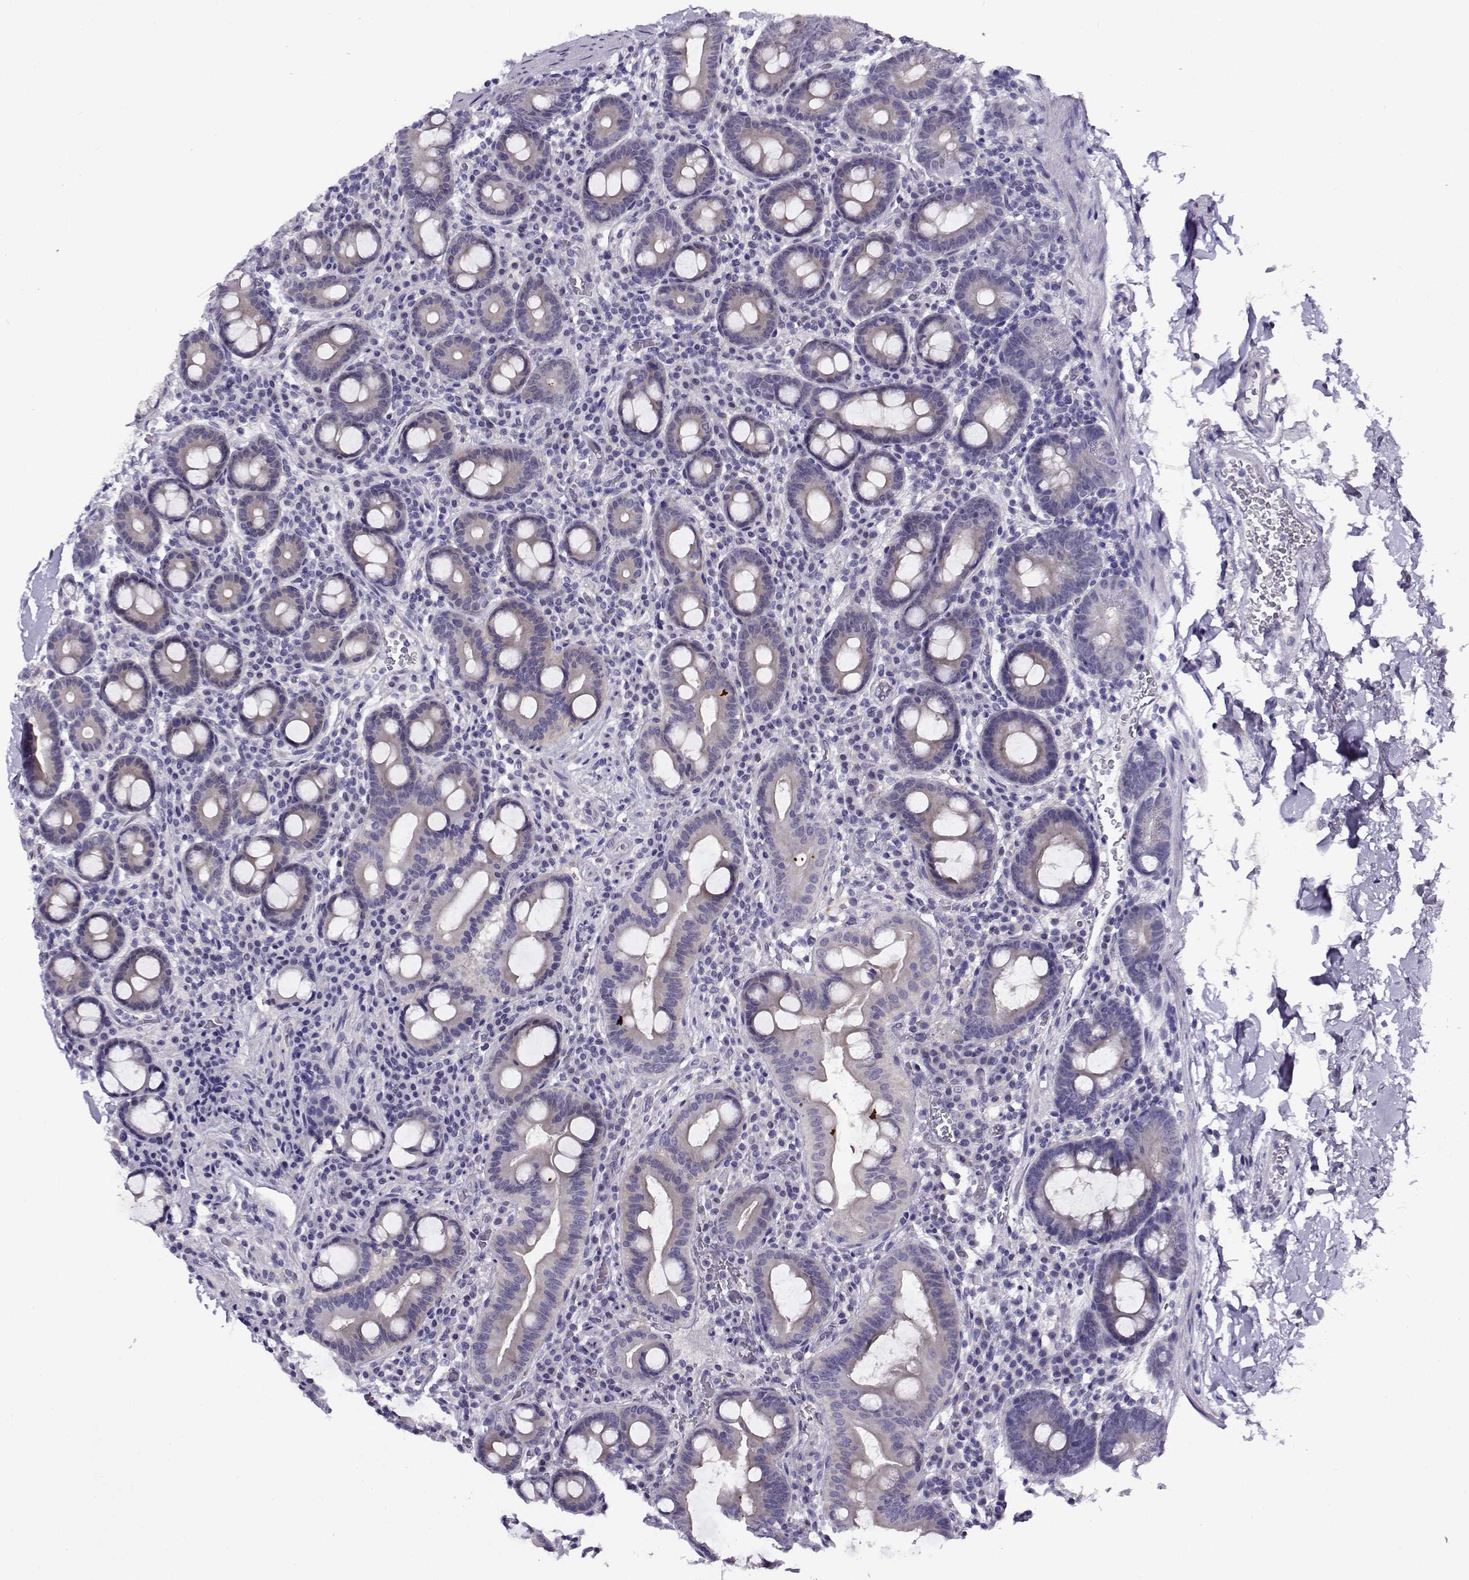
{"staining": {"intensity": "negative", "quantity": "none", "location": "none"}, "tissue": "duodenum", "cell_type": "Glandular cells", "image_type": "normal", "snomed": [{"axis": "morphology", "description": "Normal tissue, NOS"}, {"axis": "topography", "description": "Duodenum"}], "caption": "DAB (3,3'-diaminobenzidine) immunohistochemical staining of benign duodenum reveals no significant positivity in glandular cells.", "gene": "FEZF1", "patient": {"sex": "male", "age": 59}}